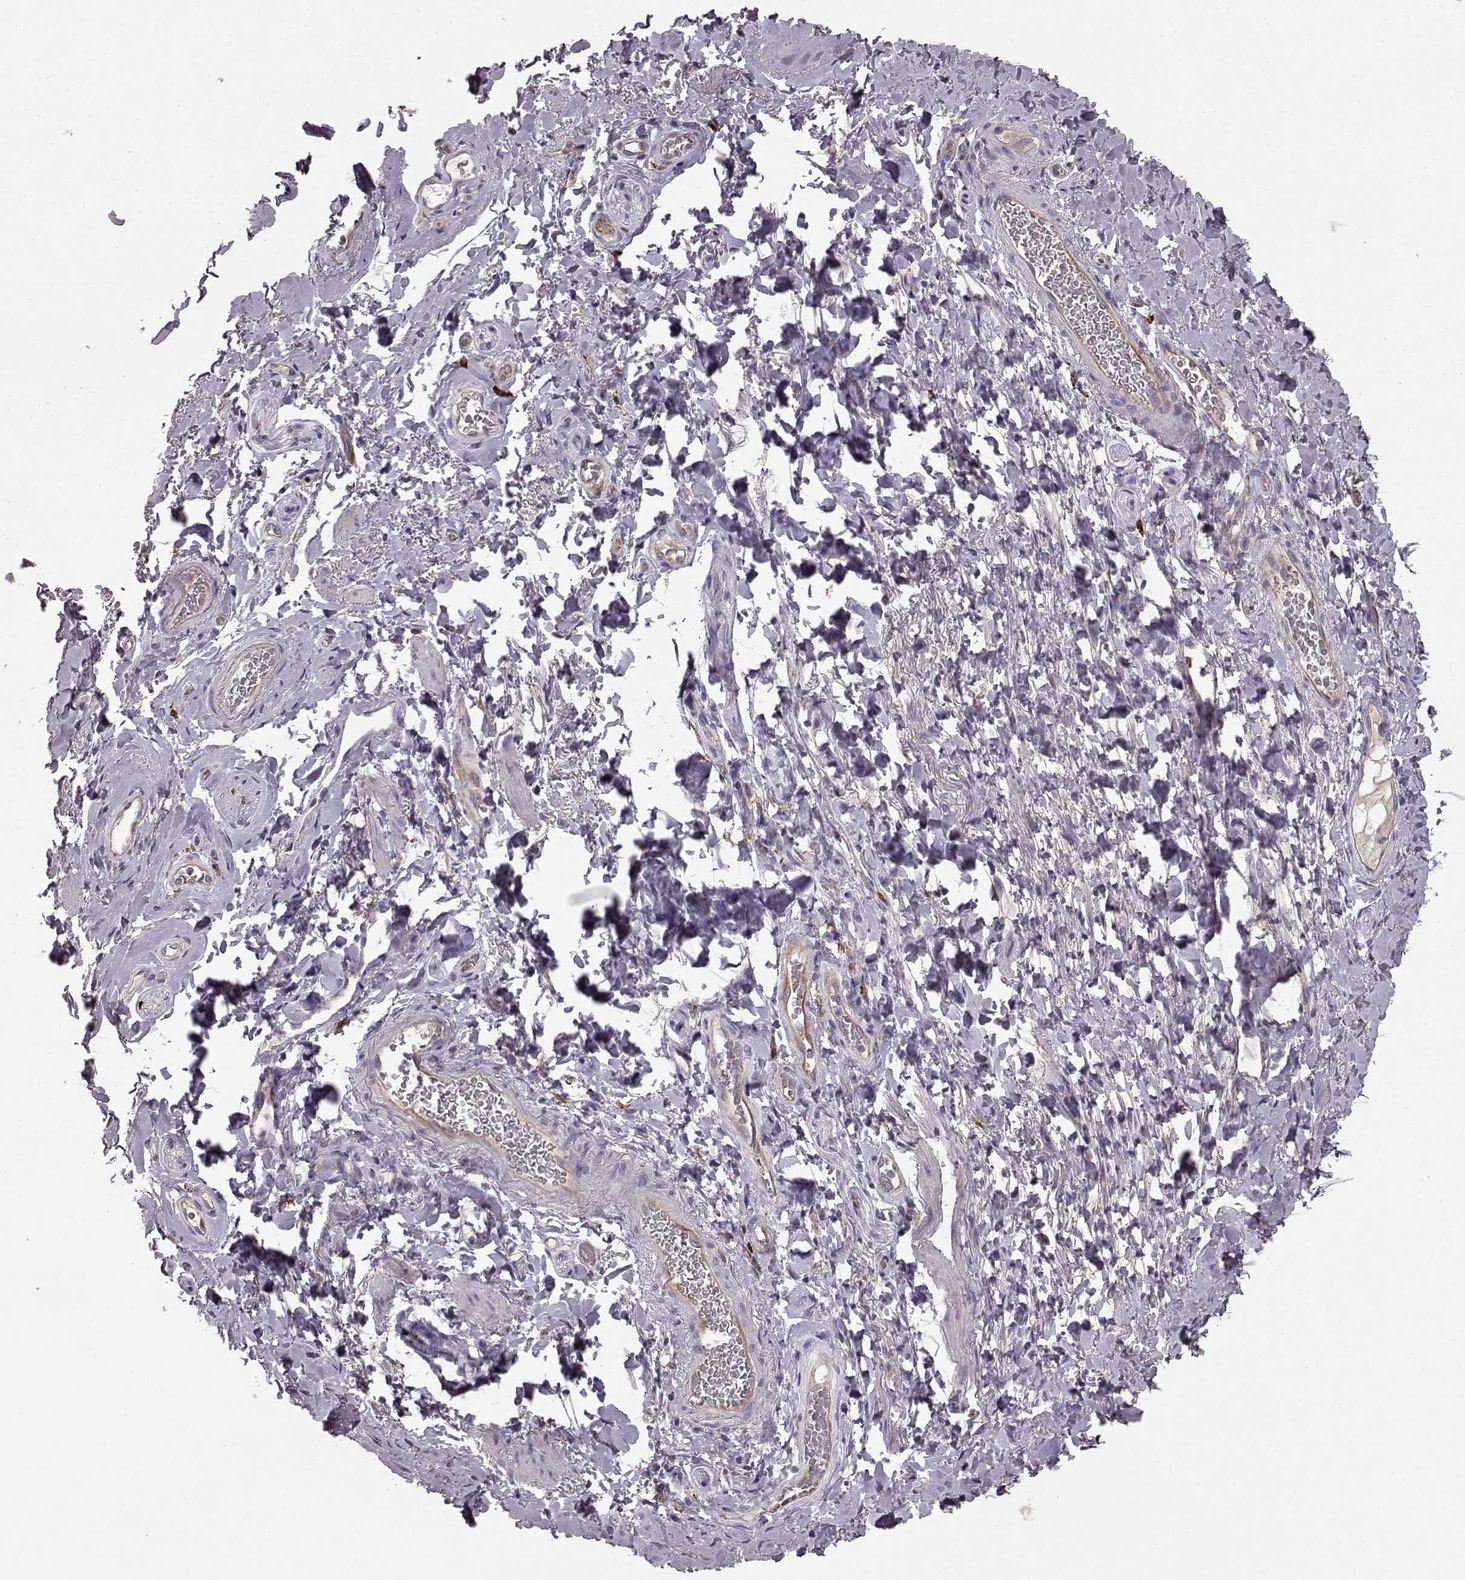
{"staining": {"intensity": "negative", "quantity": "none", "location": "none"}, "tissue": "adipose tissue", "cell_type": "Adipocytes", "image_type": "normal", "snomed": [{"axis": "morphology", "description": "Normal tissue, NOS"}, {"axis": "topography", "description": "Anal"}, {"axis": "topography", "description": "Peripheral nerve tissue"}], "caption": "Adipocytes are negative for brown protein staining in unremarkable adipose tissue. The staining was performed using DAB (3,3'-diaminobenzidine) to visualize the protein expression in brown, while the nuclei were stained in blue with hematoxylin (Magnification: 20x).", "gene": "CCNF", "patient": {"sex": "male", "age": 53}}